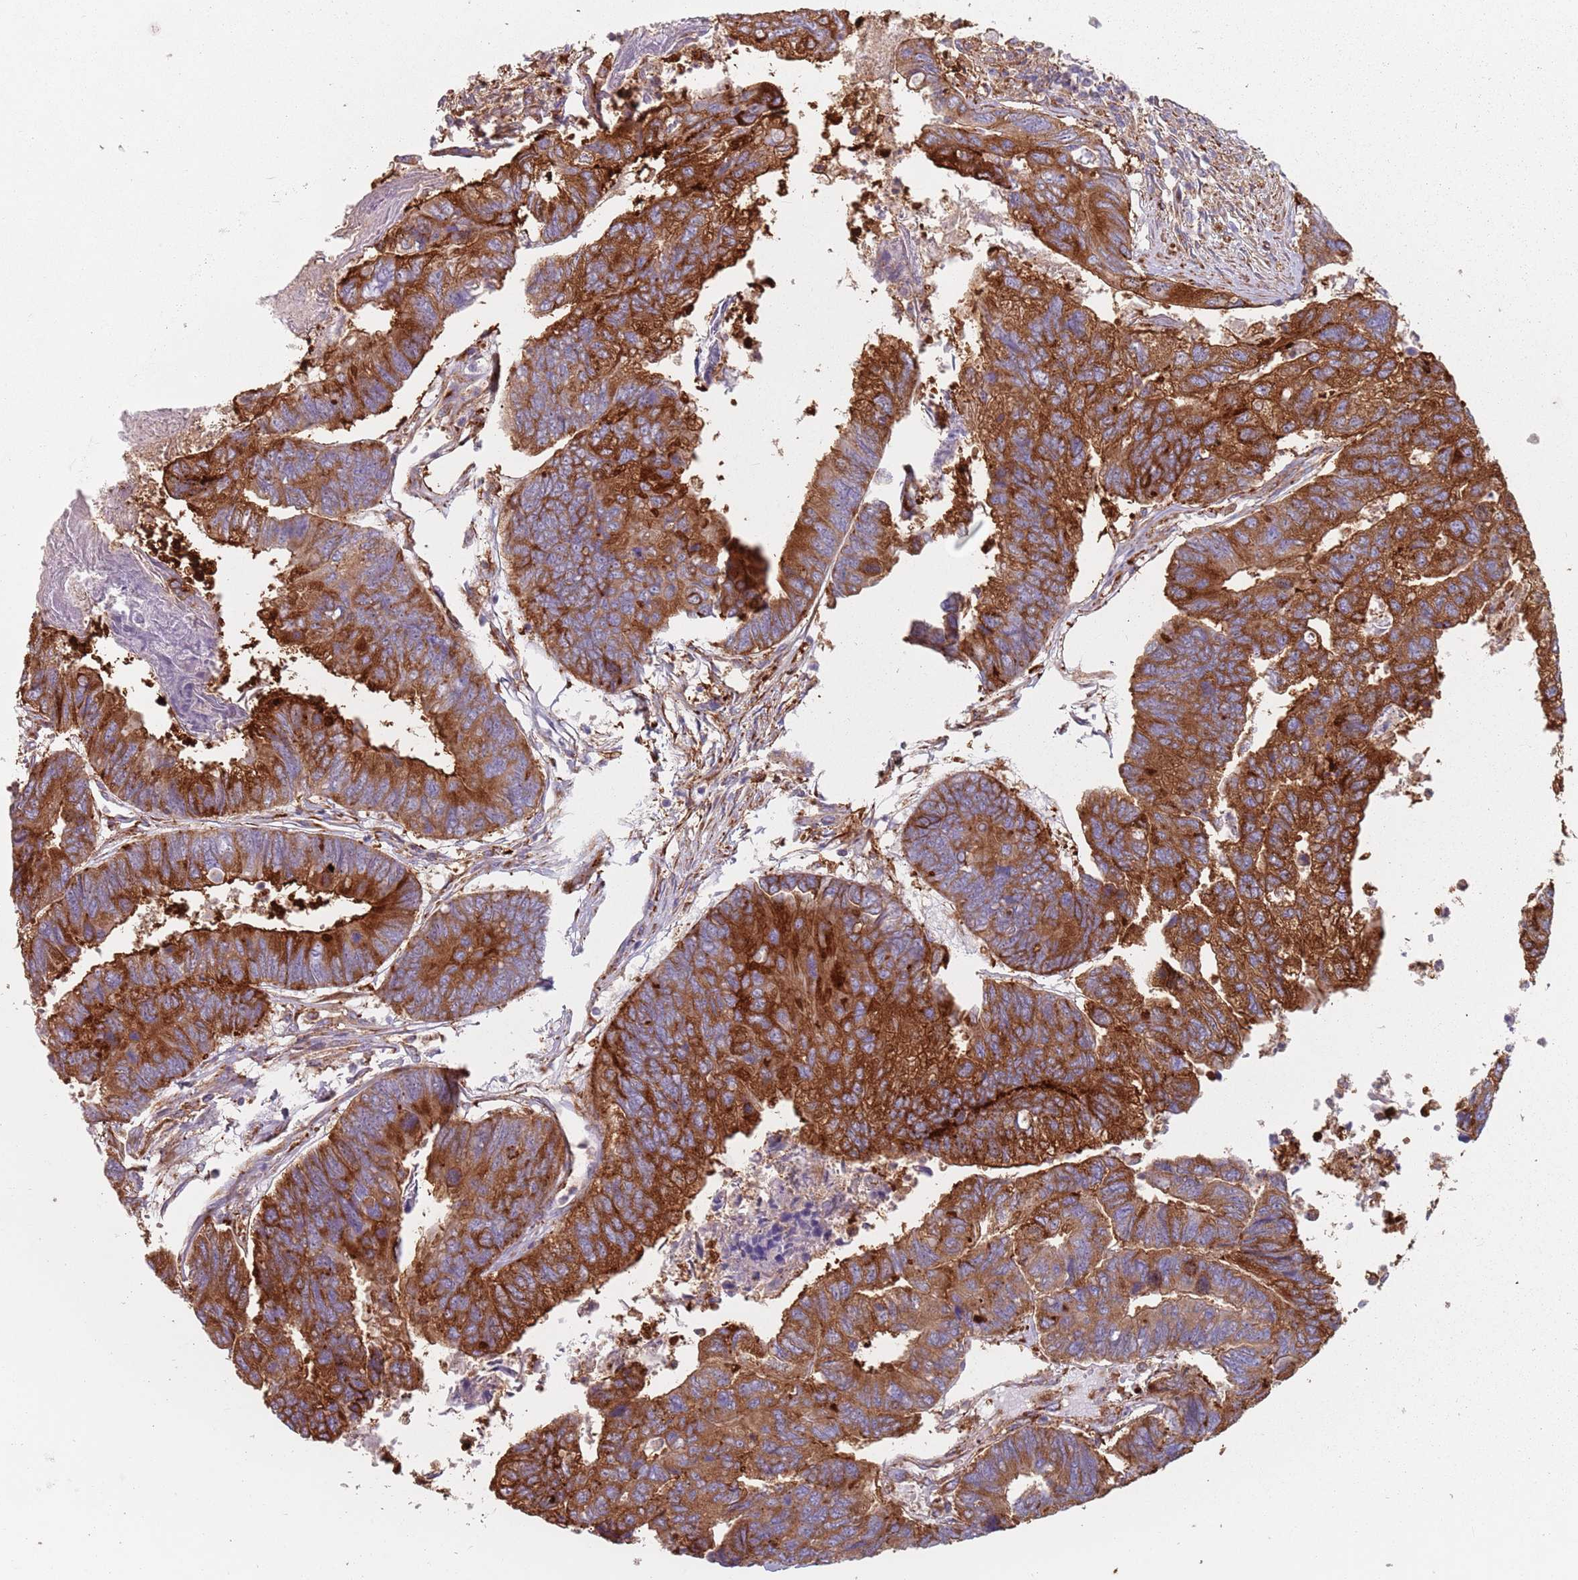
{"staining": {"intensity": "strong", "quantity": ">75%", "location": "cytoplasmic/membranous"}, "tissue": "colorectal cancer", "cell_type": "Tumor cells", "image_type": "cancer", "snomed": [{"axis": "morphology", "description": "Adenocarcinoma, NOS"}, {"axis": "topography", "description": "Colon"}], "caption": "A histopathology image of human adenocarcinoma (colorectal) stained for a protein demonstrates strong cytoplasmic/membranous brown staining in tumor cells.", "gene": "TPD52L2", "patient": {"sex": "female", "age": 67}}